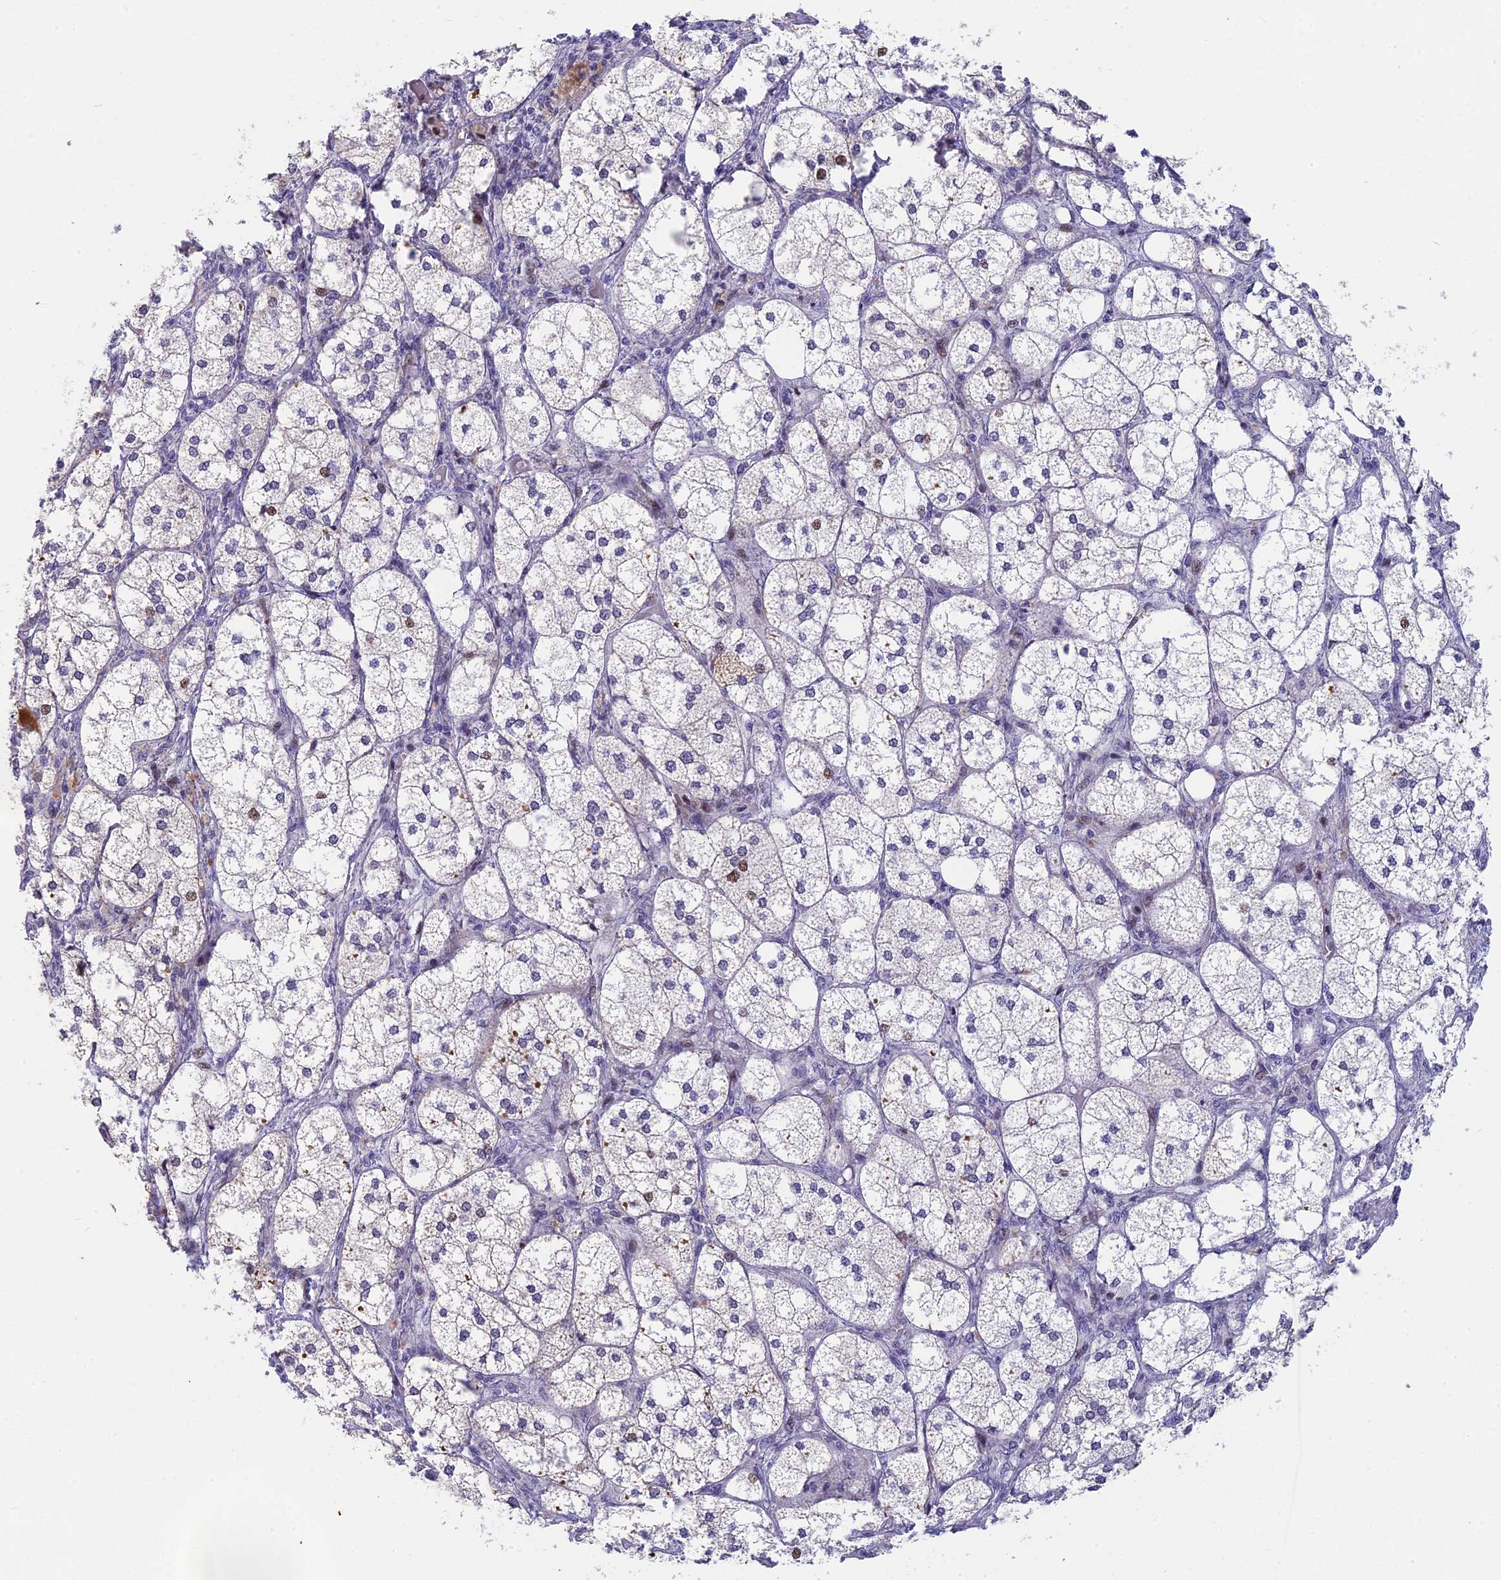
{"staining": {"intensity": "moderate", "quantity": "25%-75%", "location": "cytoplasmic/membranous,nuclear"}, "tissue": "adrenal gland", "cell_type": "Glandular cells", "image_type": "normal", "snomed": [{"axis": "morphology", "description": "Normal tissue, NOS"}, {"axis": "topography", "description": "Adrenal gland"}], "caption": "A medium amount of moderate cytoplasmic/membranous,nuclear staining is present in approximately 25%-75% of glandular cells in unremarkable adrenal gland.", "gene": "ANKRD34B", "patient": {"sex": "female", "age": 61}}